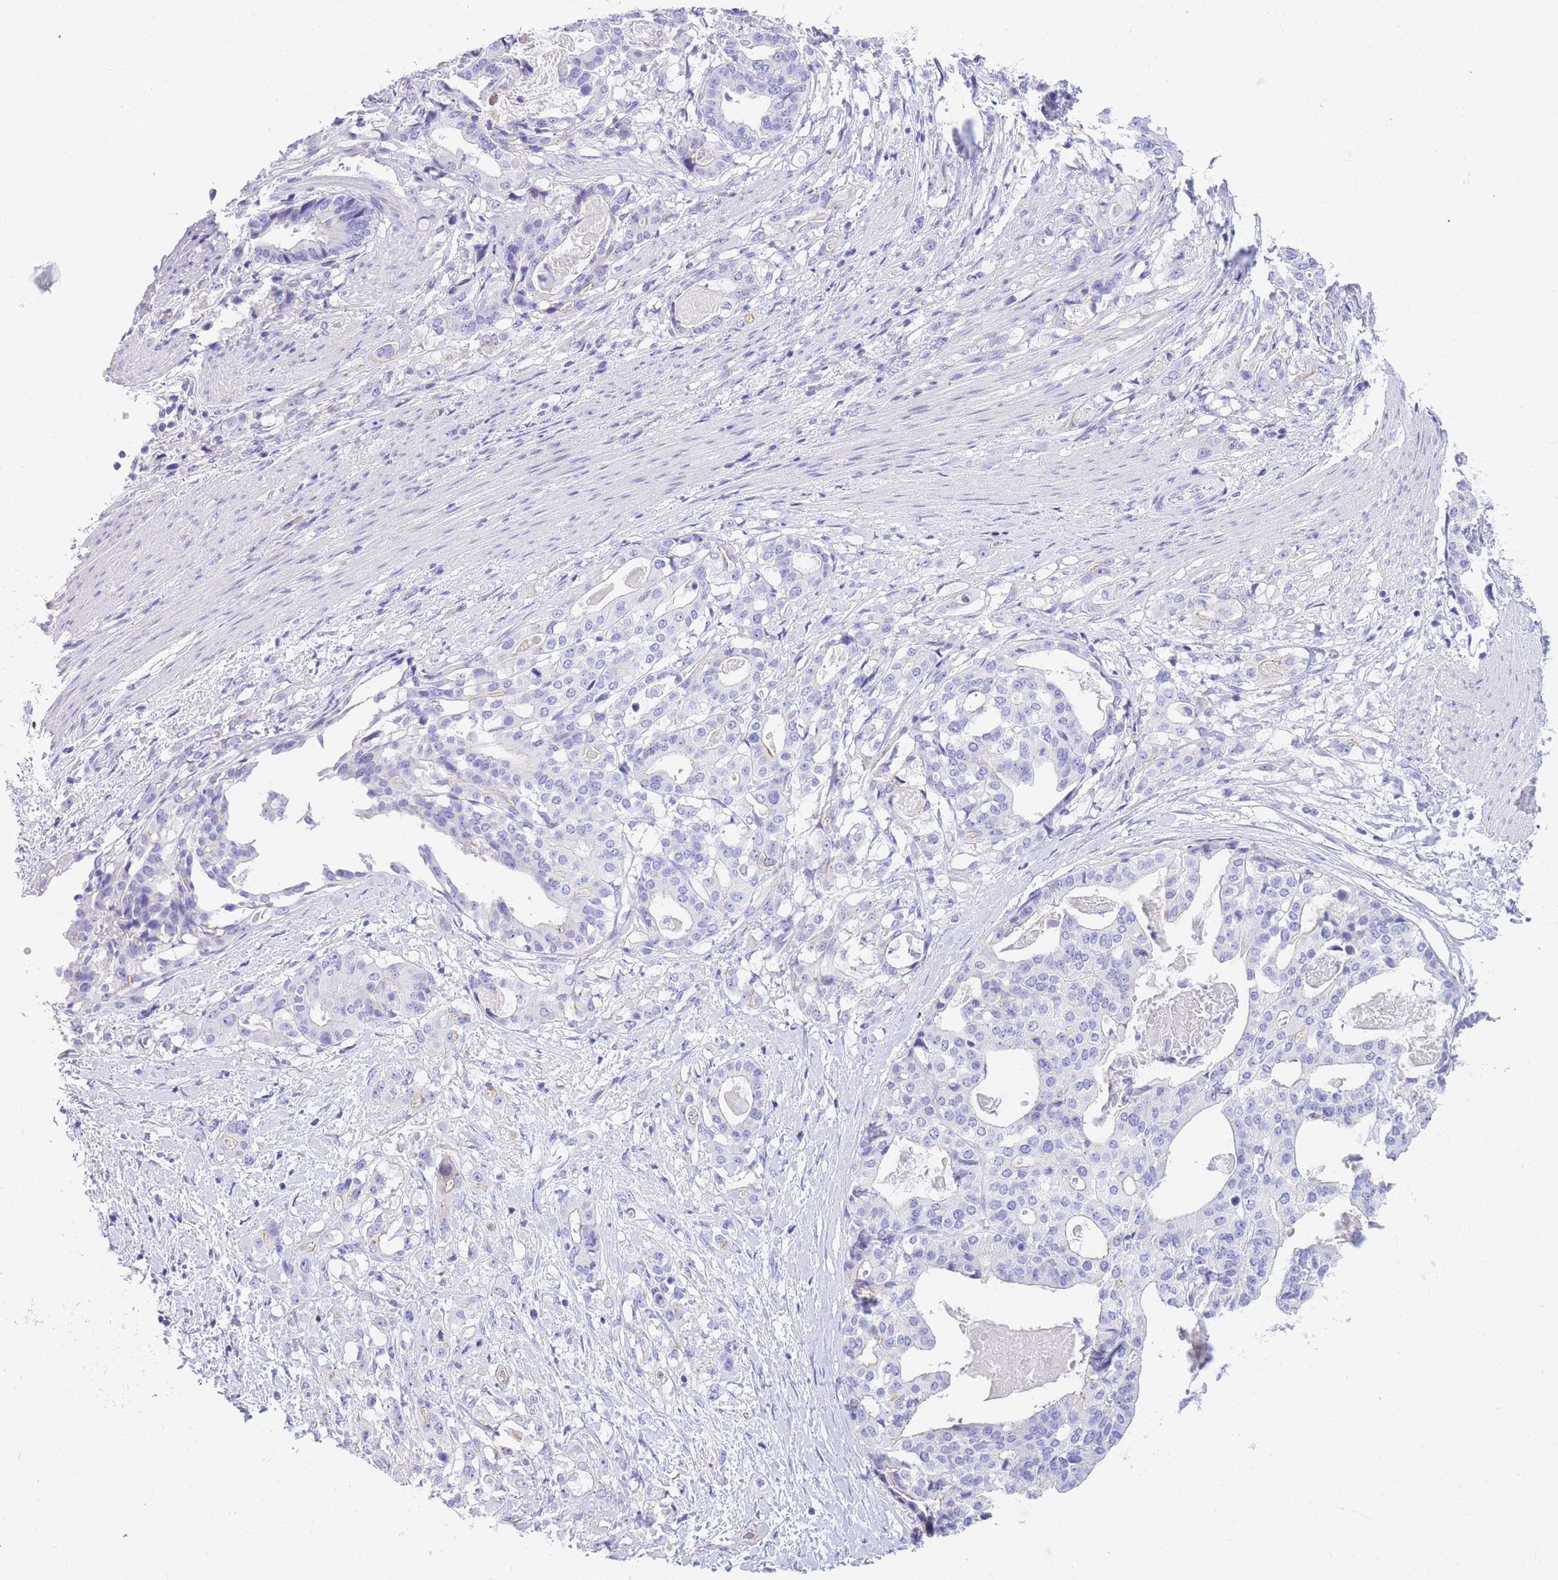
{"staining": {"intensity": "negative", "quantity": "none", "location": "none"}, "tissue": "stomach cancer", "cell_type": "Tumor cells", "image_type": "cancer", "snomed": [{"axis": "morphology", "description": "Adenocarcinoma, NOS"}, {"axis": "topography", "description": "Stomach"}], "caption": "Immunohistochemical staining of adenocarcinoma (stomach) displays no significant expression in tumor cells.", "gene": "TIFAB", "patient": {"sex": "male", "age": 48}}